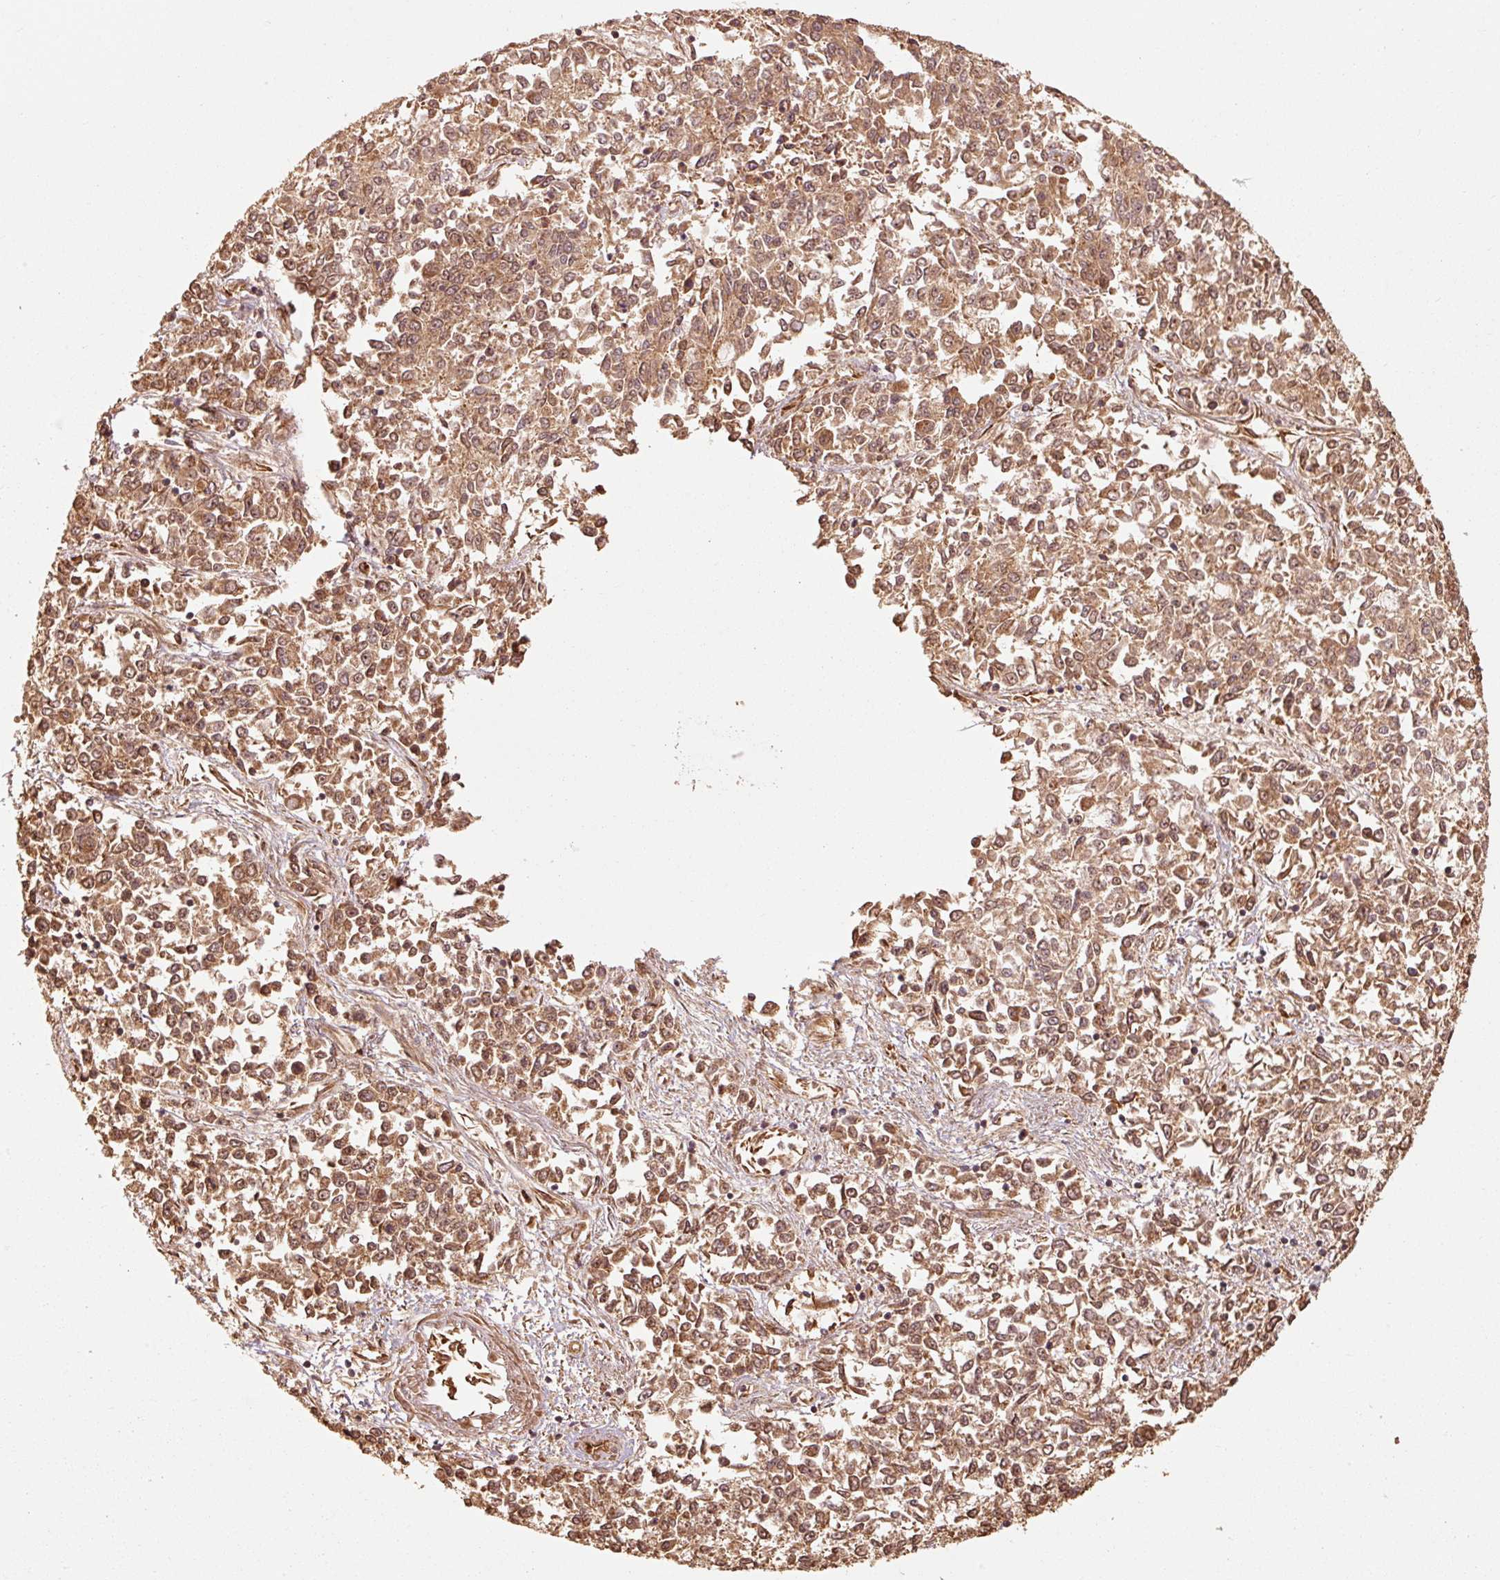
{"staining": {"intensity": "strong", "quantity": ">75%", "location": "cytoplasmic/membranous"}, "tissue": "endometrial cancer", "cell_type": "Tumor cells", "image_type": "cancer", "snomed": [{"axis": "morphology", "description": "Adenocarcinoma, NOS"}, {"axis": "topography", "description": "Endometrium"}], "caption": "Immunohistochemical staining of endometrial cancer shows strong cytoplasmic/membranous protein staining in about >75% of tumor cells. (IHC, brightfield microscopy, high magnification).", "gene": "MRPL16", "patient": {"sex": "female", "age": 50}}